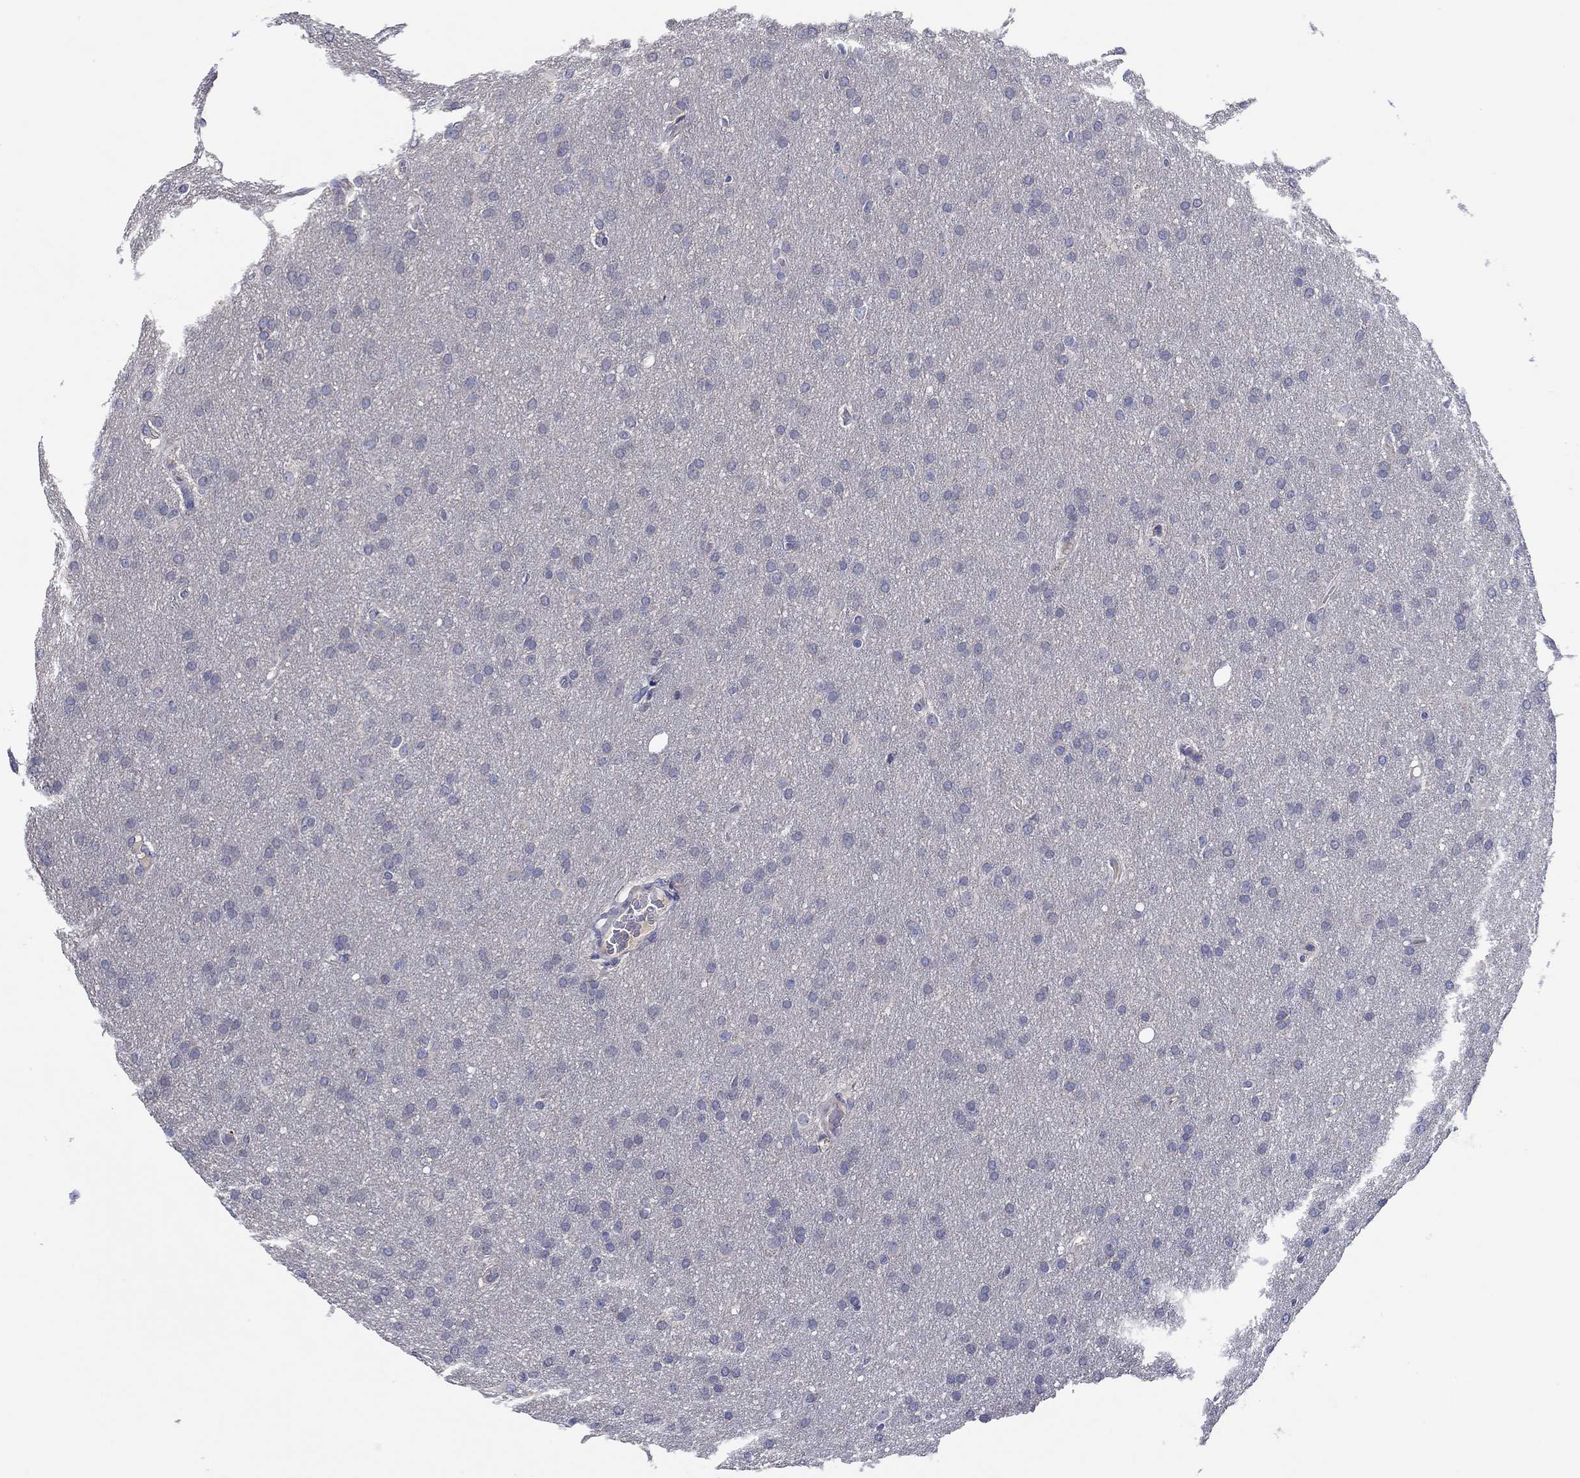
{"staining": {"intensity": "negative", "quantity": "none", "location": "none"}, "tissue": "glioma", "cell_type": "Tumor cells", "image_type": "cancer", "snomed": [{"axis": "morphology", "description": "Glioma, malignant, Low grade"}, {"axis": "topography", "description": "Brain"}], "caption": "Human glioma stained for a protein using immunohistochemistry demonstrates no positivity in tumor cells.", "gene": "CHIT1", "patient": {"sex": "female", "age": 32}}